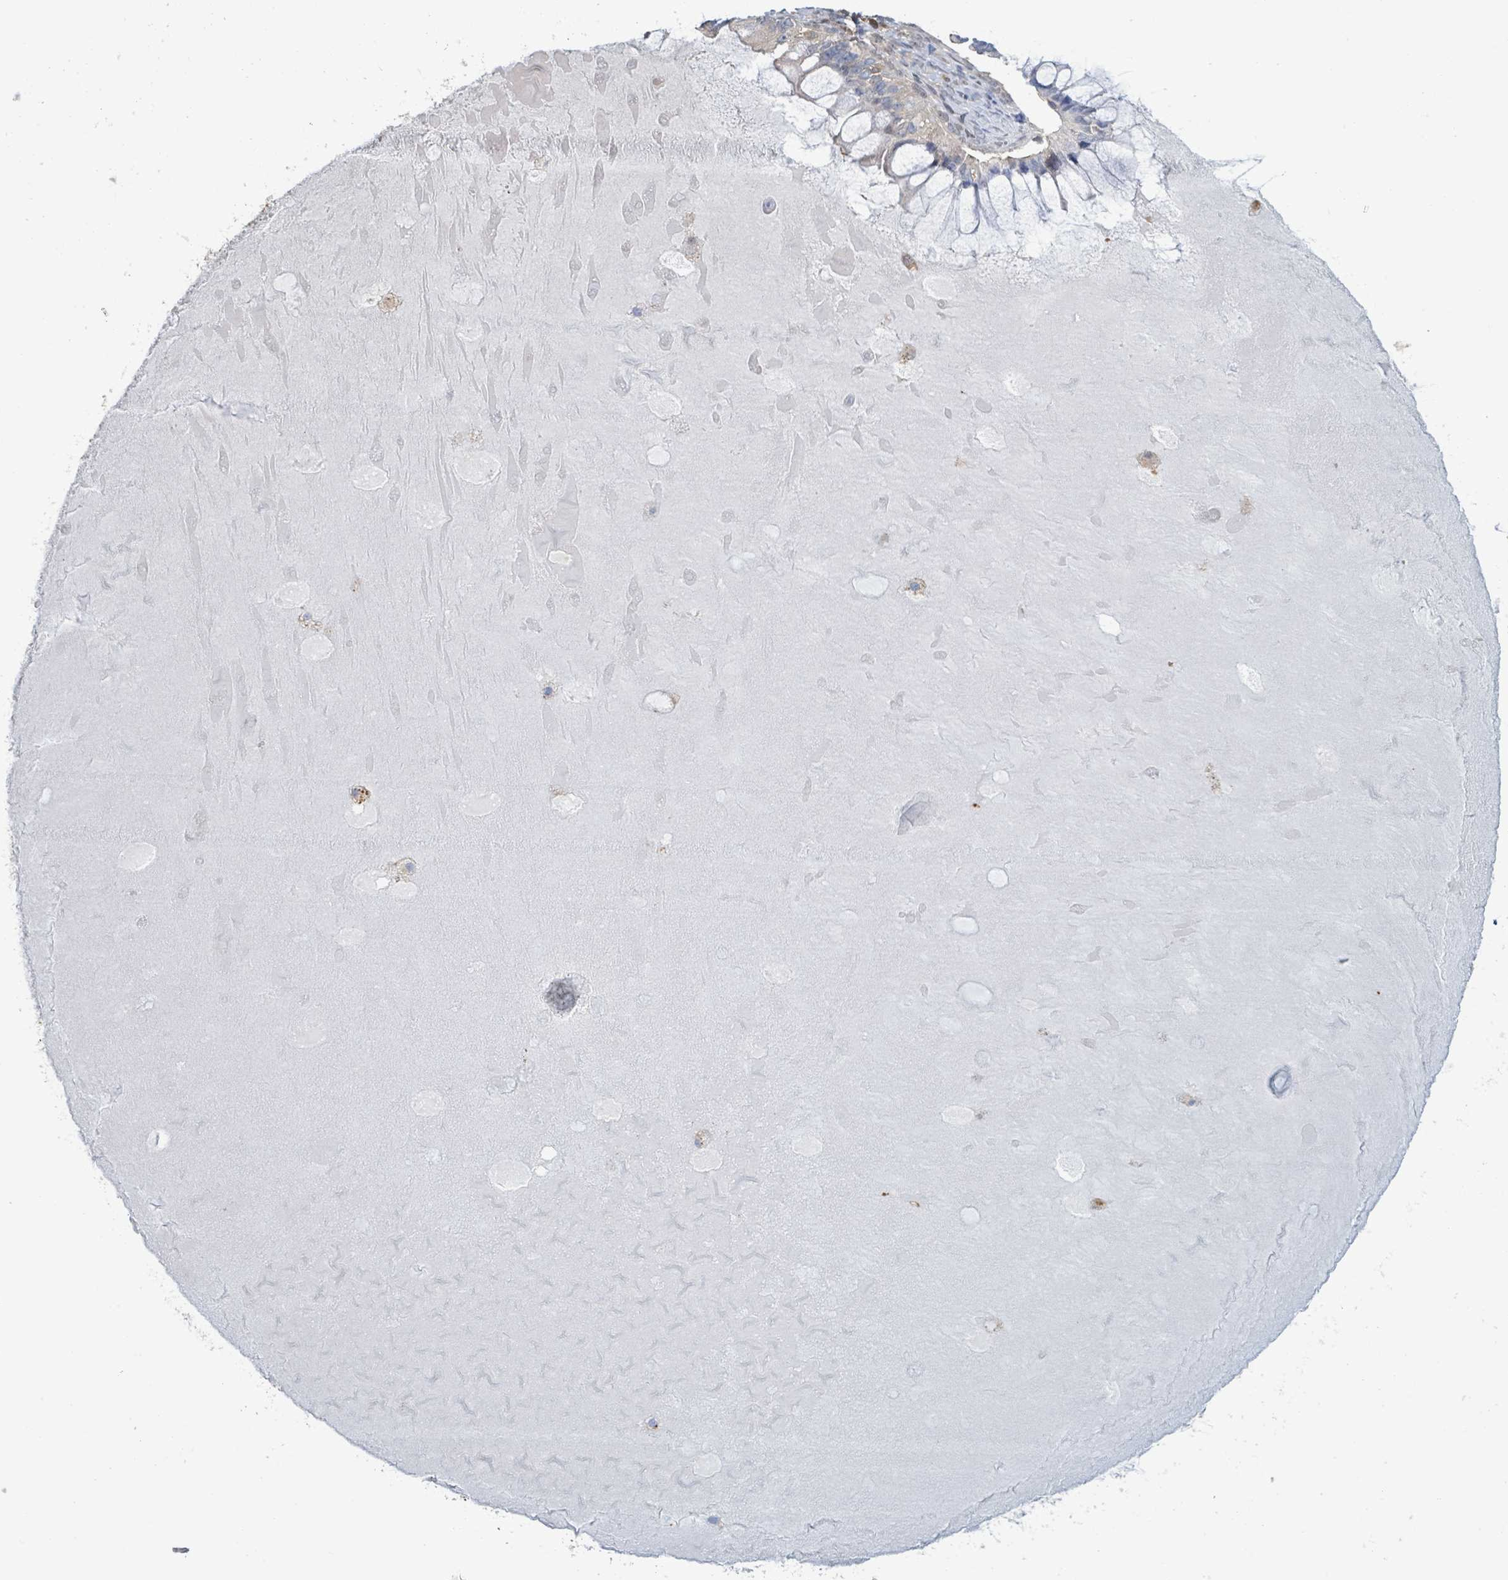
{"staining": {"intensity": "negative", "quantity": "none", "location": "none"}, "tissue": "ovarian cancer", "cell_type": "Tumor cells", "image_type": "cancer", "snomed": [{"axis": "morphology", "description": "Cystadenocarcinoma, mucinous, NOS"}, {"axis": "topography", "description": "Ovary"}], "caption": "There is no significant expression in tumor cells of ovarian mucinous cystadenocarcinoma.", "gene": "PGAM1", "patient": {"sex": "female", "age": 61}}